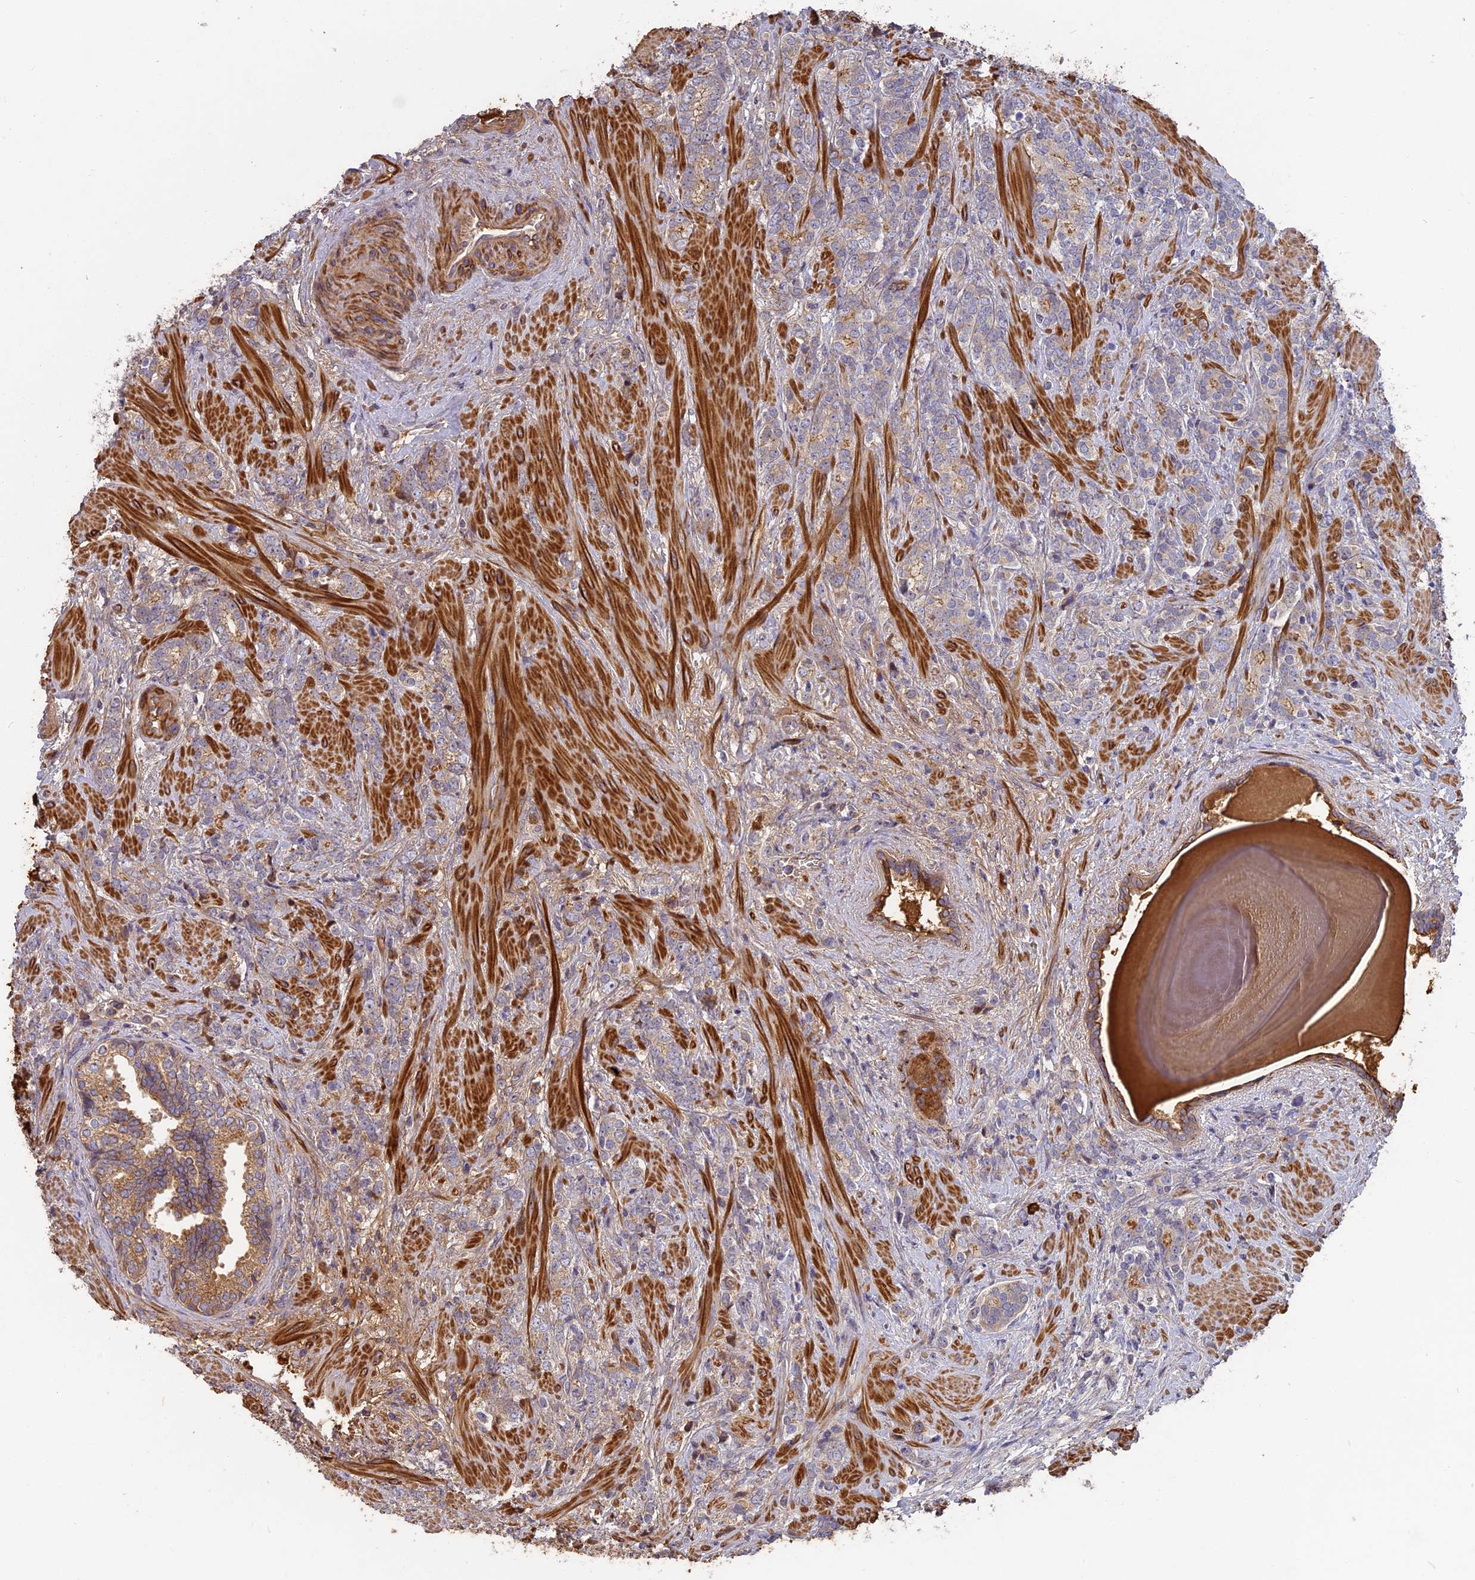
{"staining": {"intensity": "weak", "quantity": "25%-75%", "location": "cytoplasmic/membranous"}, "tissue": "prostate cancer", "cell_type": "Tumor cells", "image_type": "cancer", "snomed": [{"axis": "morphology", "description": "Adenocarcinoma, High grade"}, {"axis": "topography", "description": "Prostate"}], "caption": "There is low levels of weak cytoplasmic/membranous positivity in tumor cells of high-grade adenocarcinoma (prostate), as demonstrated by immunohistochemical staining (brown color).", "gene": "ERMAP", "patient": {"sex": "male", "age": 64}}